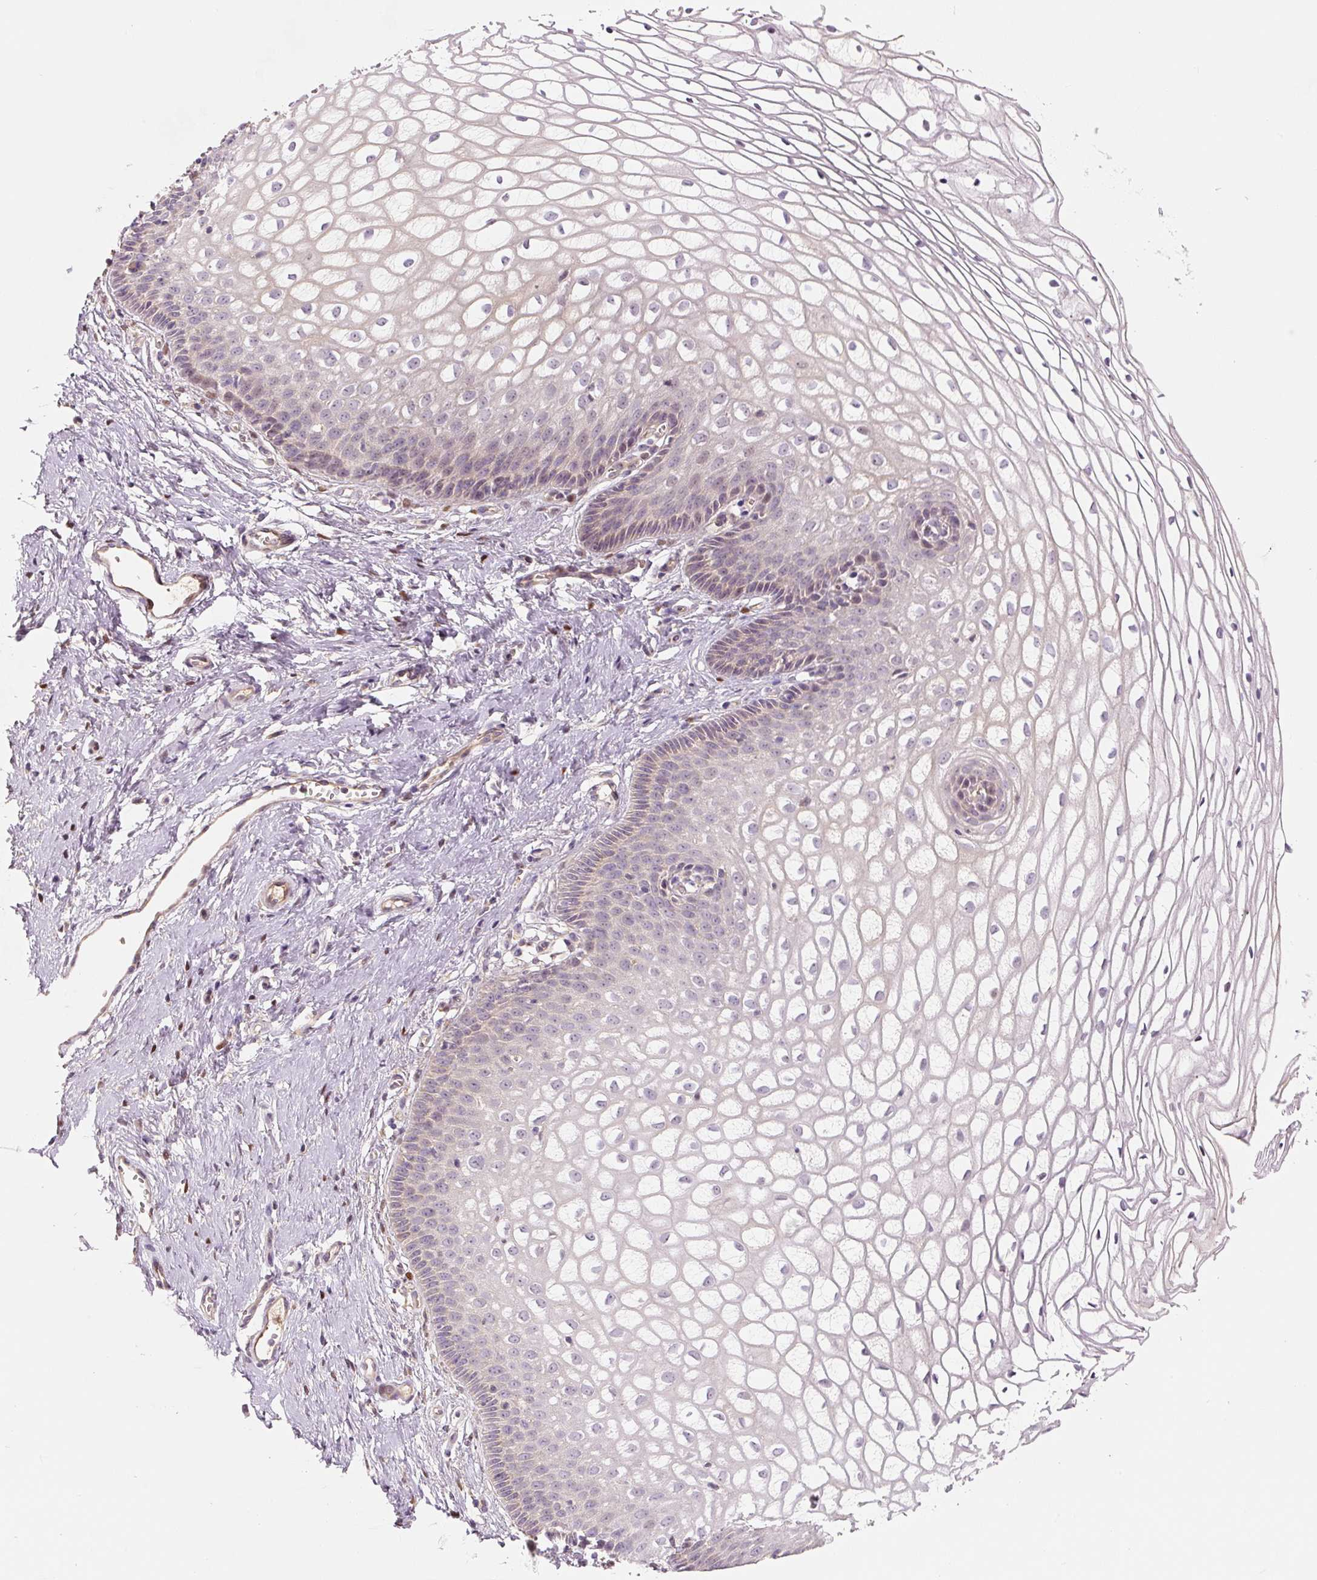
{"staining": {"intensity": "weak", "quantity": "25%-75%", "location": "cytoplasmic/membranous"}, "tissue": "cervix", "cell_type": "Glandular cells", "image_type": "normal", "snomed": [{"axis": "morphology", "description": "Normal tissue, NOS"}, {"axis": "topography", "description": "Cervix"}], "caption": "Immunohistochemistry photomicrograph of unremarkable cervix: cervix stained using IHC displays low levels of weak protein expression localized specifically in the cytoplasmic/membranous of glandular cells, appearing as a cytoplasmic/membranous brown color.", "gene": "PWWP3B", "patient": {"sex": "female", "age": 36}}